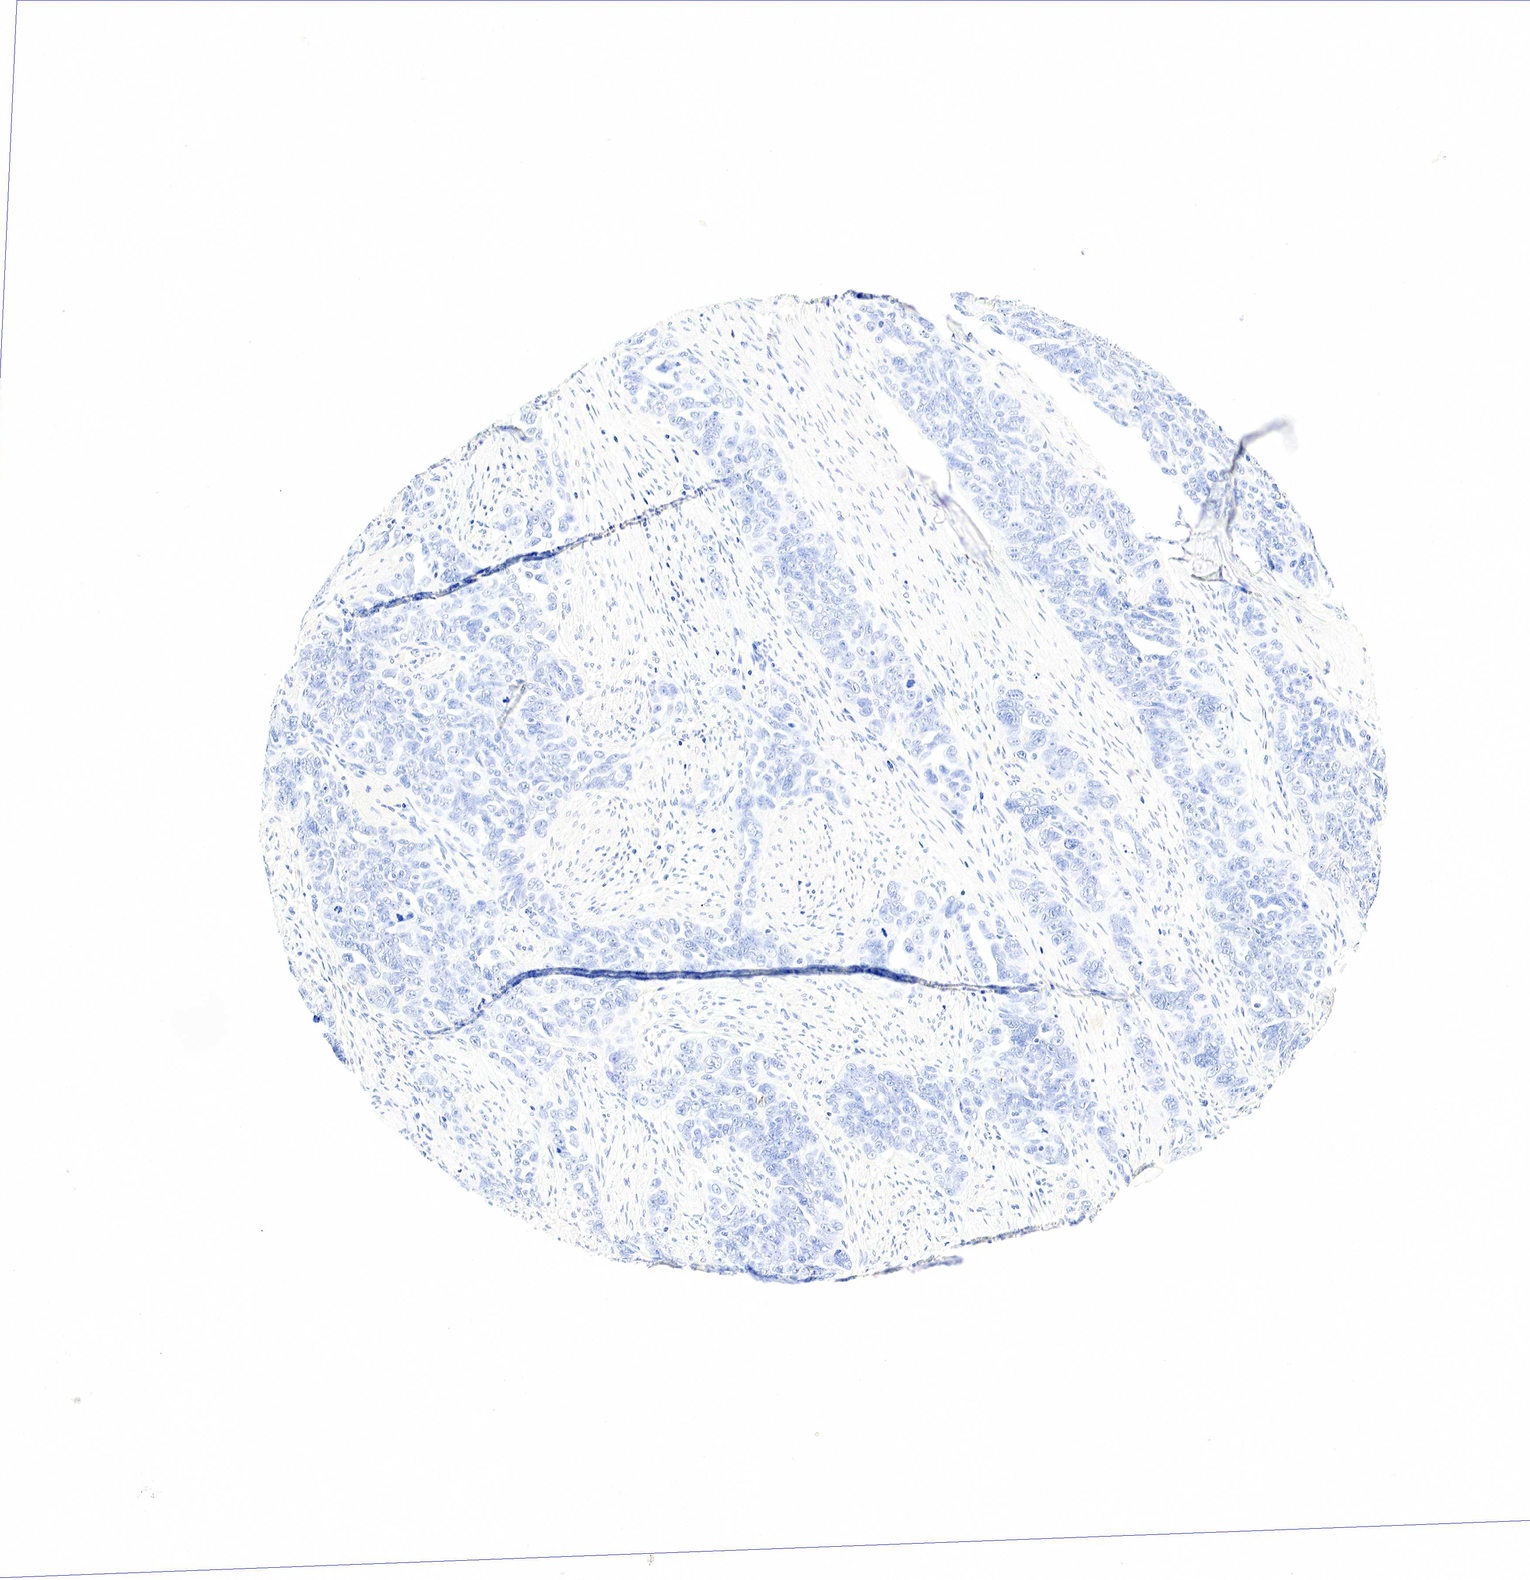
{"staining": {"intensity": "negative", "quantity": "none", "location": "none"}, "tissue": "ovarian cancer", "cell_type": "Tumor cells", "image_type": "cancer", "snomed": [{"axis": "morphology", "description": "Cystadenocarcinoma, serous, NOS"}, {"axis": "topography", "description": "Ovary"}], "caption": "Histopathology image shows no significant protein positivity in tumor cells of ovarian serous cystadenocarcinoma. (Brightfield microscopy of DAB immunohistochemistry at high magnification).", "gene": "FUT4", "patient": {"sex": "female", "age": 63}}